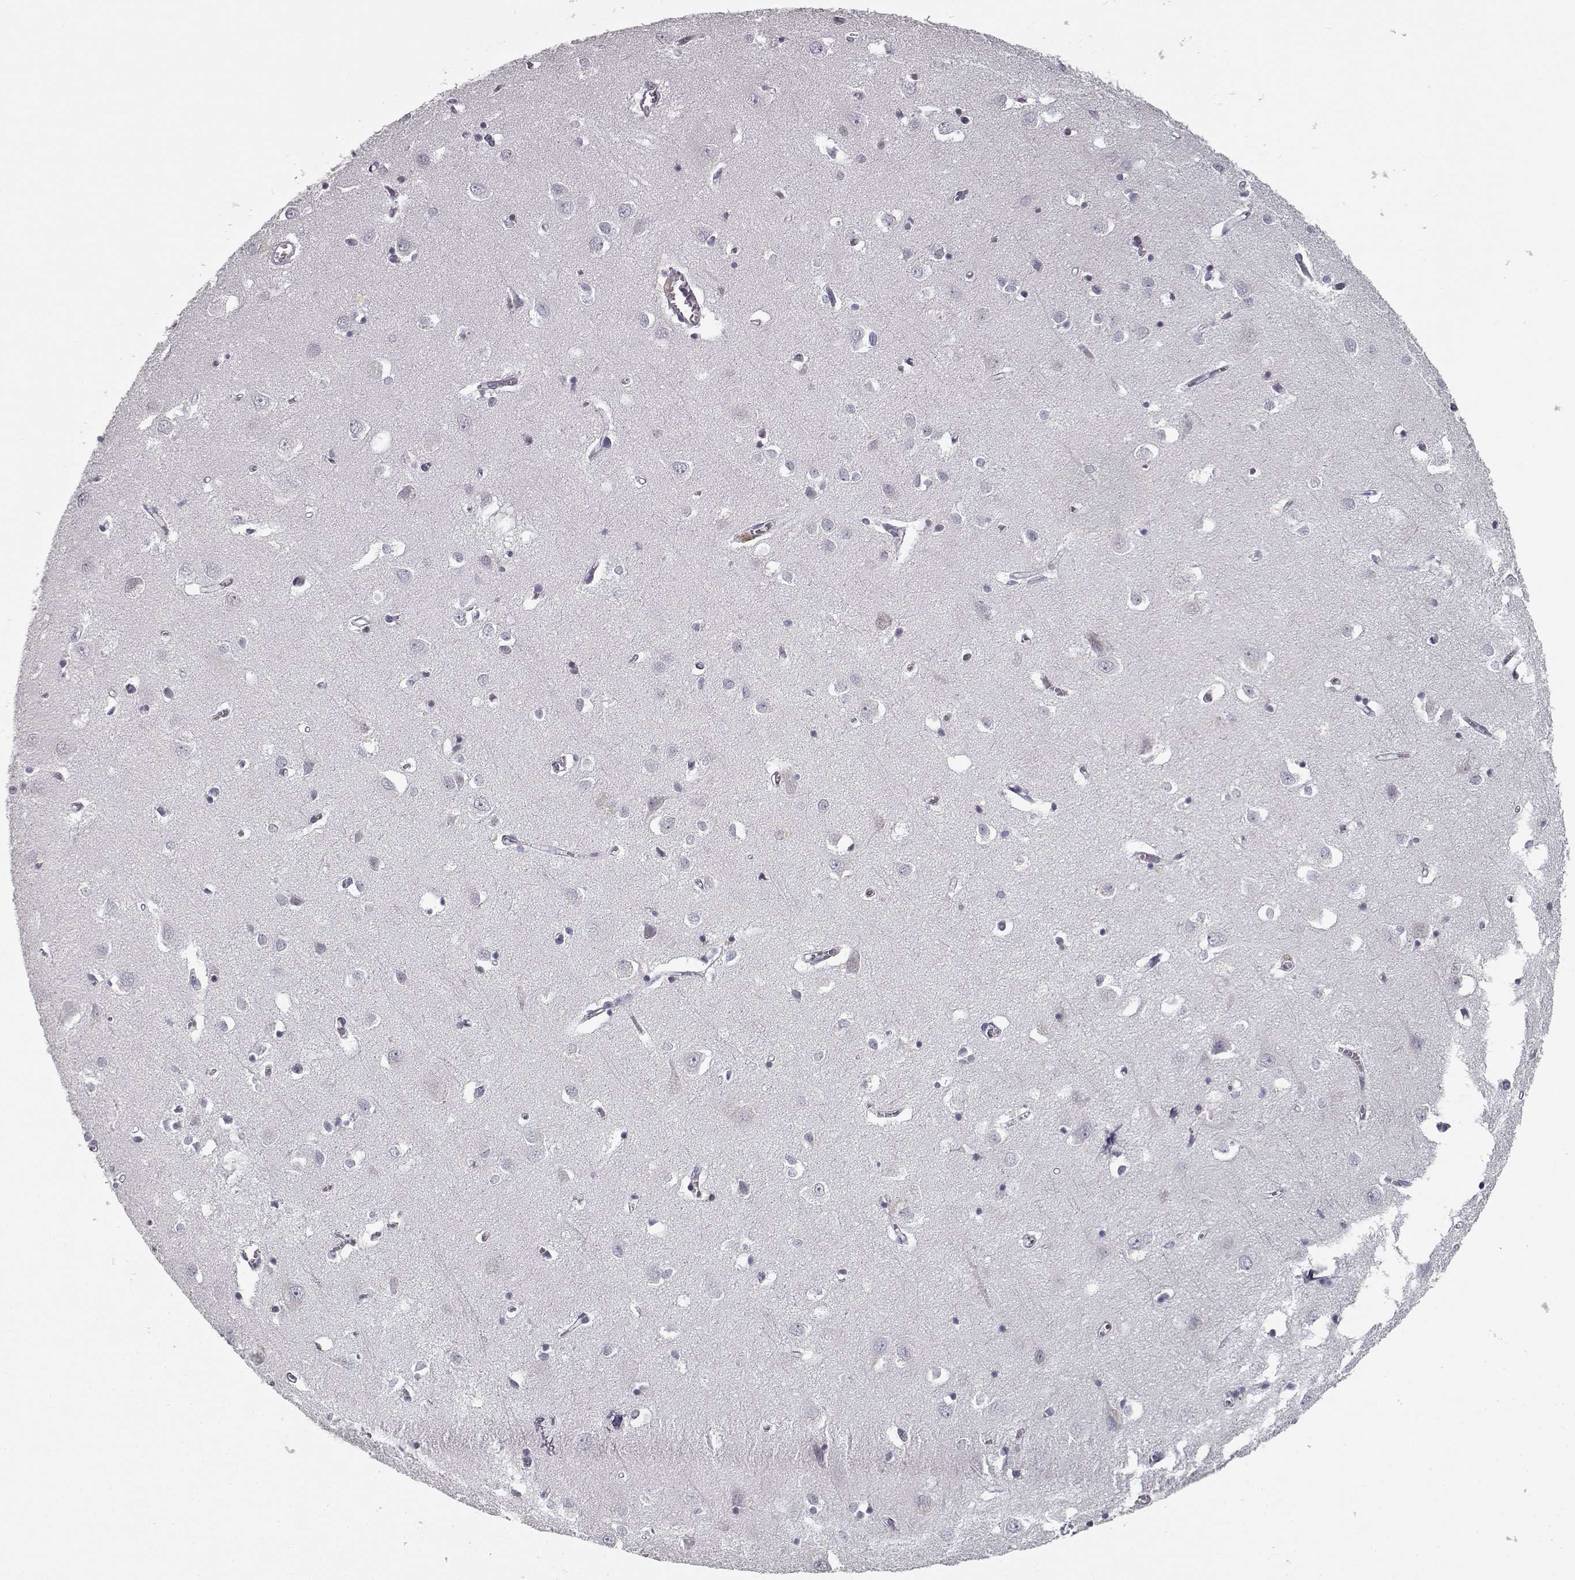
{"staining": {"intensity": "negative", "quantity": "none", "location": "none"}, "tissue": "cerebral cortex", "cell_type": "Endothelial cells", "image_type": "normal", "snomed": [{"axis": "morphology", "description": "Normal tissue, NOS"}, {"axis": "topography", "description": "Cerebral cortex"}], "caption": "Image shows no protein positivity in endothelial cells of unremarkable cerebral cortex.", "gene": "SEMG2", "patient": {"sex": "male", "age": 70}}